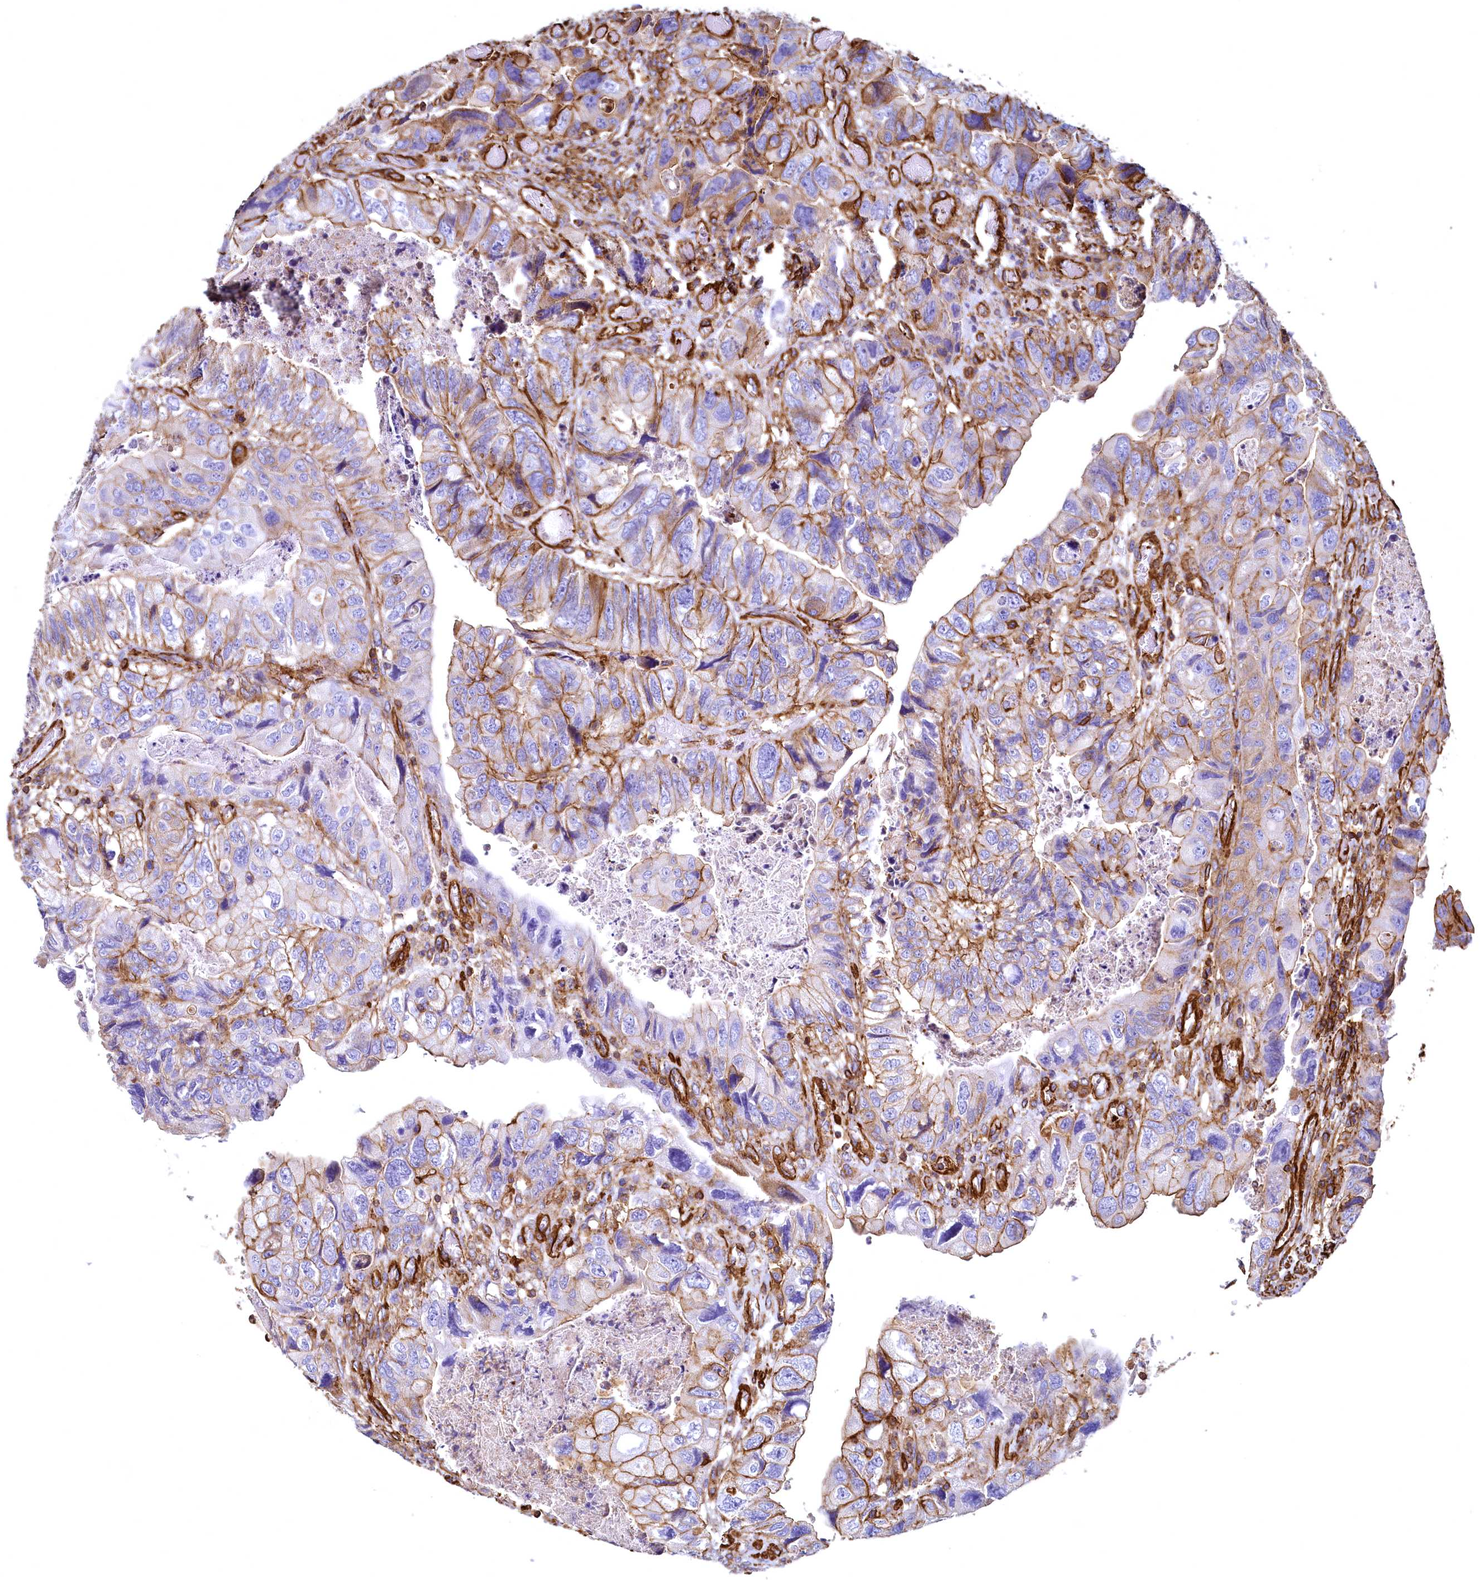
{"staining": {"intensity": "moderate", "quantity": "25%-75%", "location": "cytoplasmic/membranous"}, "tissue": "colorectal cancer", "cell_type": "Tumor cells", "image_type": "cancer", "snomed": [{"axis": "morphology", "description": "Adenocarcinoma, NOS"}, {"axis": "topography", "description": "Rectum"}], "caption": "This micrograph exhibits colorectal cancer (adenocarcinoma) stained with IHC to label a protein in brown. The cytoplasmic/membranous of tumor cells show moderate positivity for the protein. Nuclei are counter-stained blue.", "gene": "THBS1", "patient": {"sex": "male", "age": 63}}